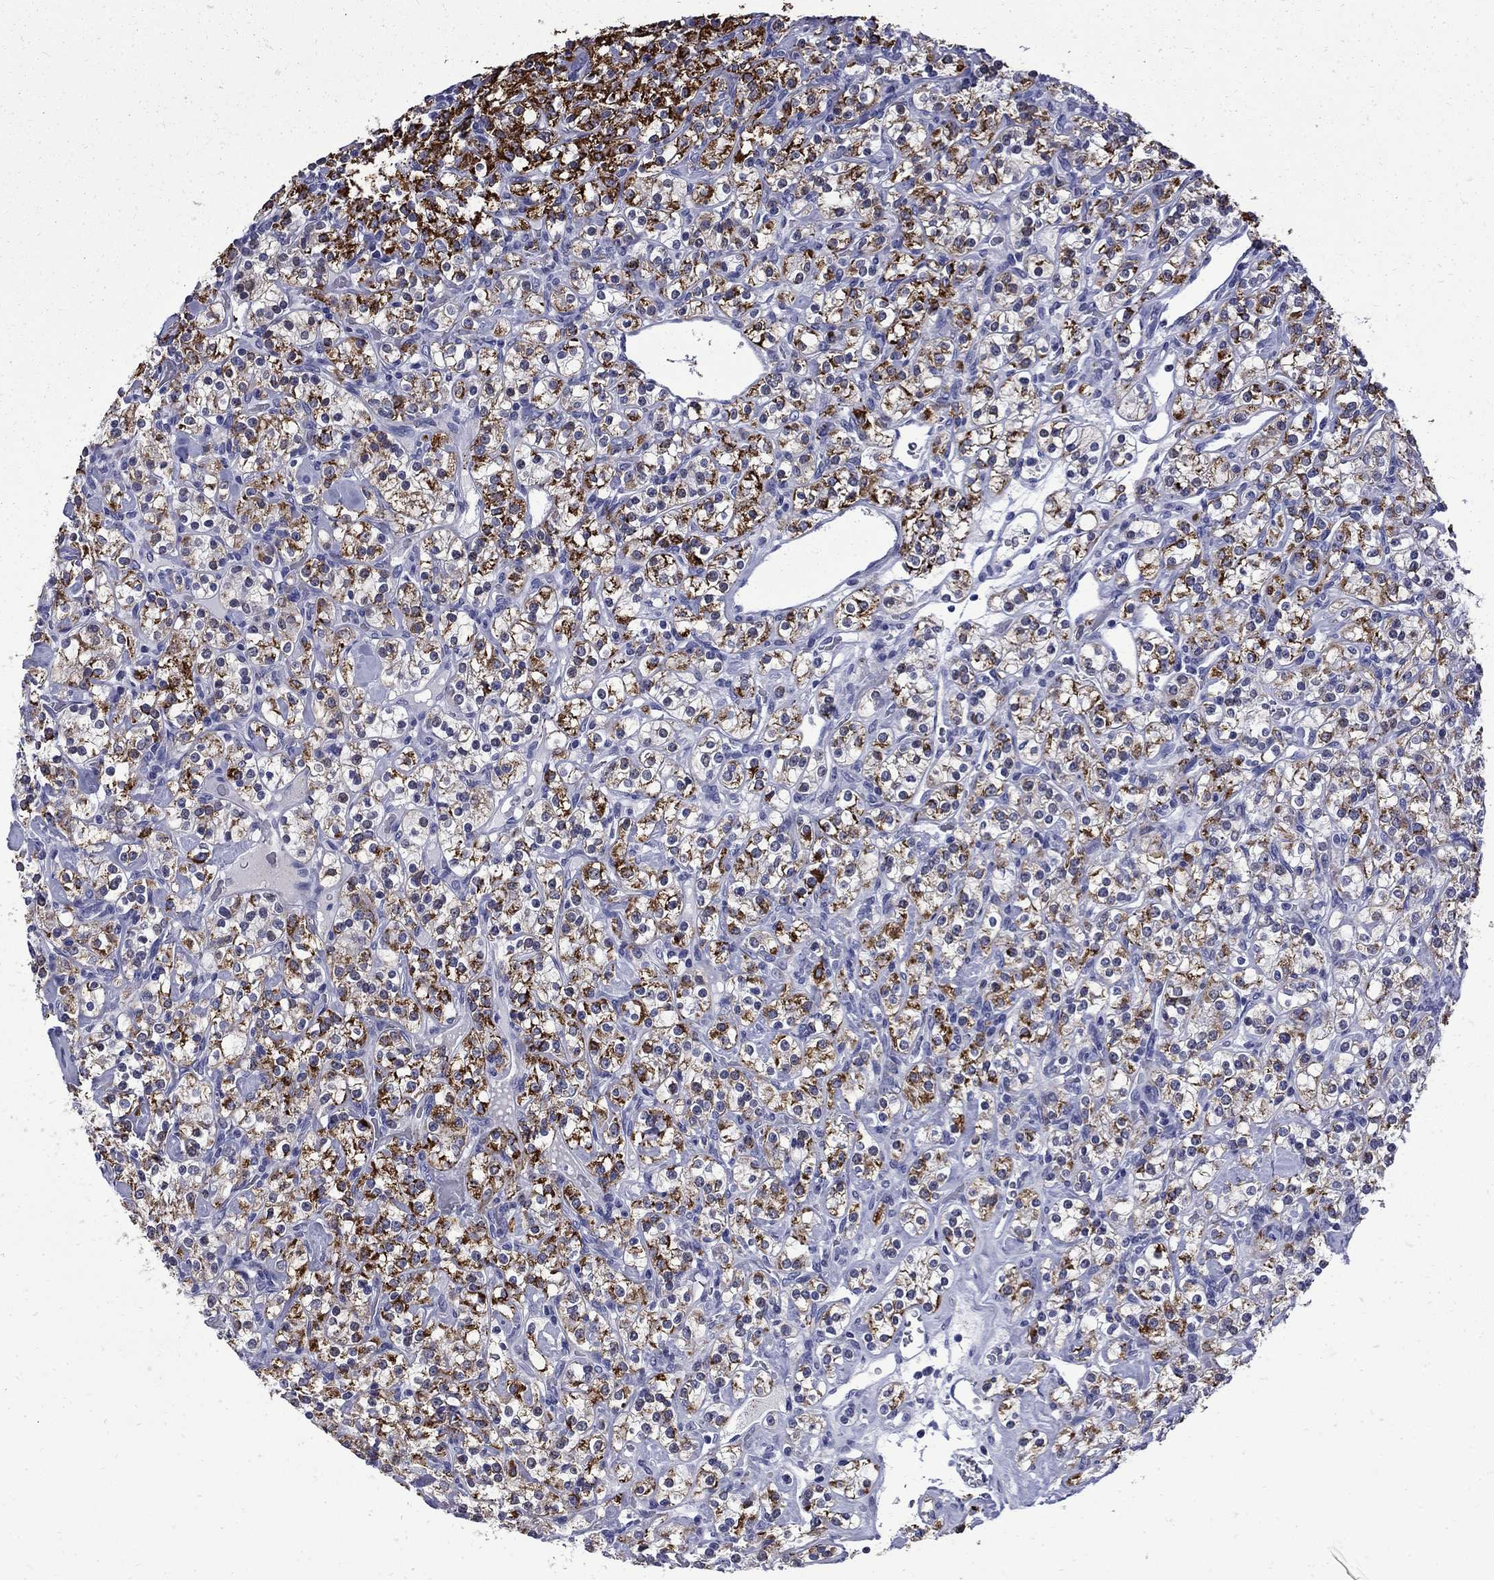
{"staining": {"intensity": "strong", "quantity": ">75%", "location": "cytoplasmic/membranous"}, "tissue": "renal cancer", "cell_type": "Tumor cells", "image_type": "cancer", "snomed": [{"axis": "morphology", "description": "Adenocarcinoma, NOS"}, {"axis": "topography", "description": "Kidney"}], "caption": "There is high levels of strong cytoplasmic/membranous positivity in tumor cells of renal cancer, as demonstrated by immunohistochemical staining (brown color).", "gene": "MGARP", "patient": {"sex": "male", "age": 77}}